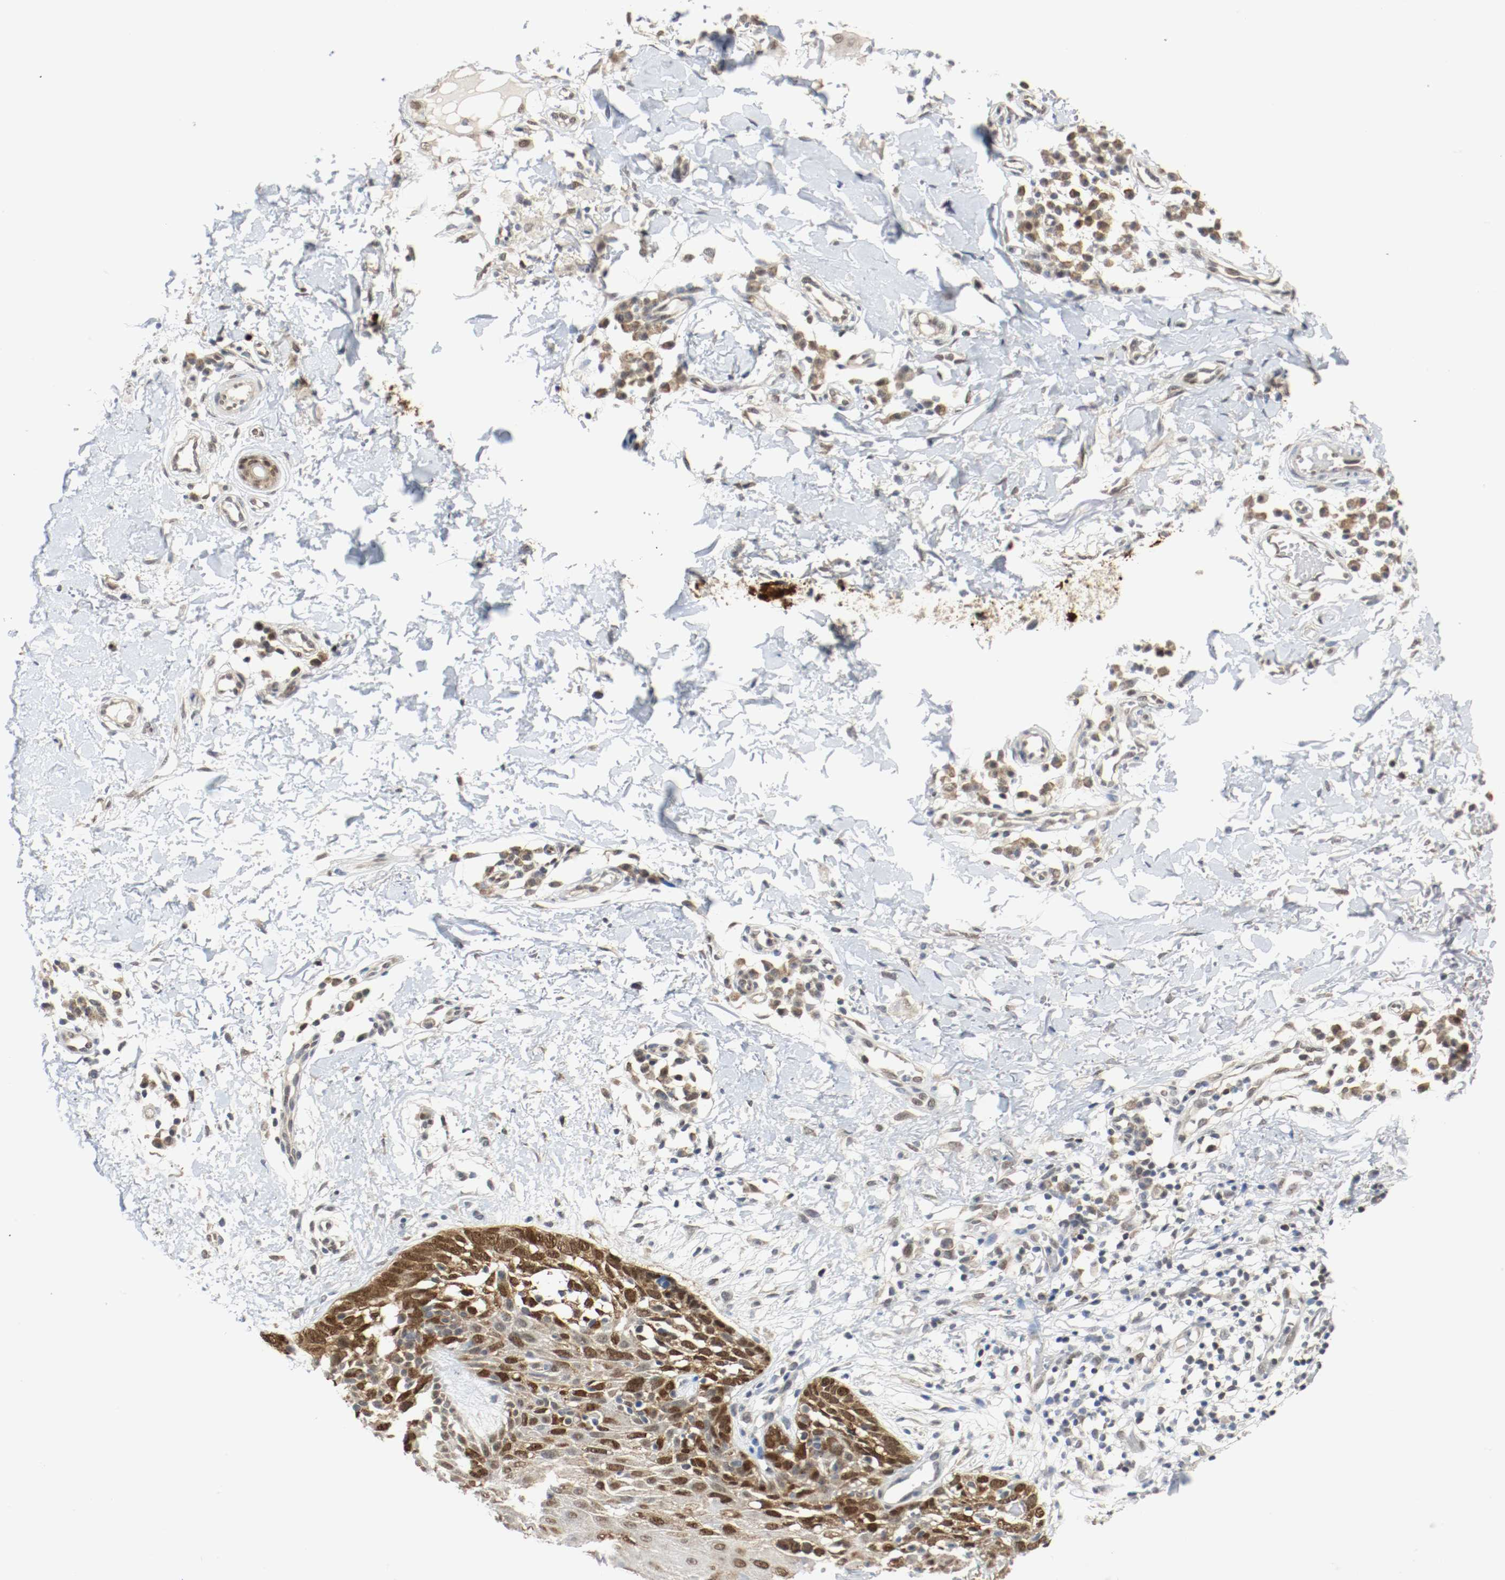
{"staining": {"intensity": "strong", "quantity": ">75%", "location": "cytoplasmic/membranous,nuclear"}, "tissue": "skin cancer", "cell_type": "Tumor cells", "image_type": "cancer", "snomed": [{"axis": "morphology", "description": "Normal tissue, NOS"}, {"axis": "morphology", "description": "Basal cell carcinoma"}, {"axis": "topography", "description": "Skin"}], "caption": "A high-resolution photomicrograph shows immunohistochemistry (IHC) staining of skin basal cell carcinoma, which exhibits strong cytoplasmic/membranous and nuclear positivity in approximately >75% of tumor cells.", "gene": "PPME1", "patient": {"sex": "male", "age": 77}}